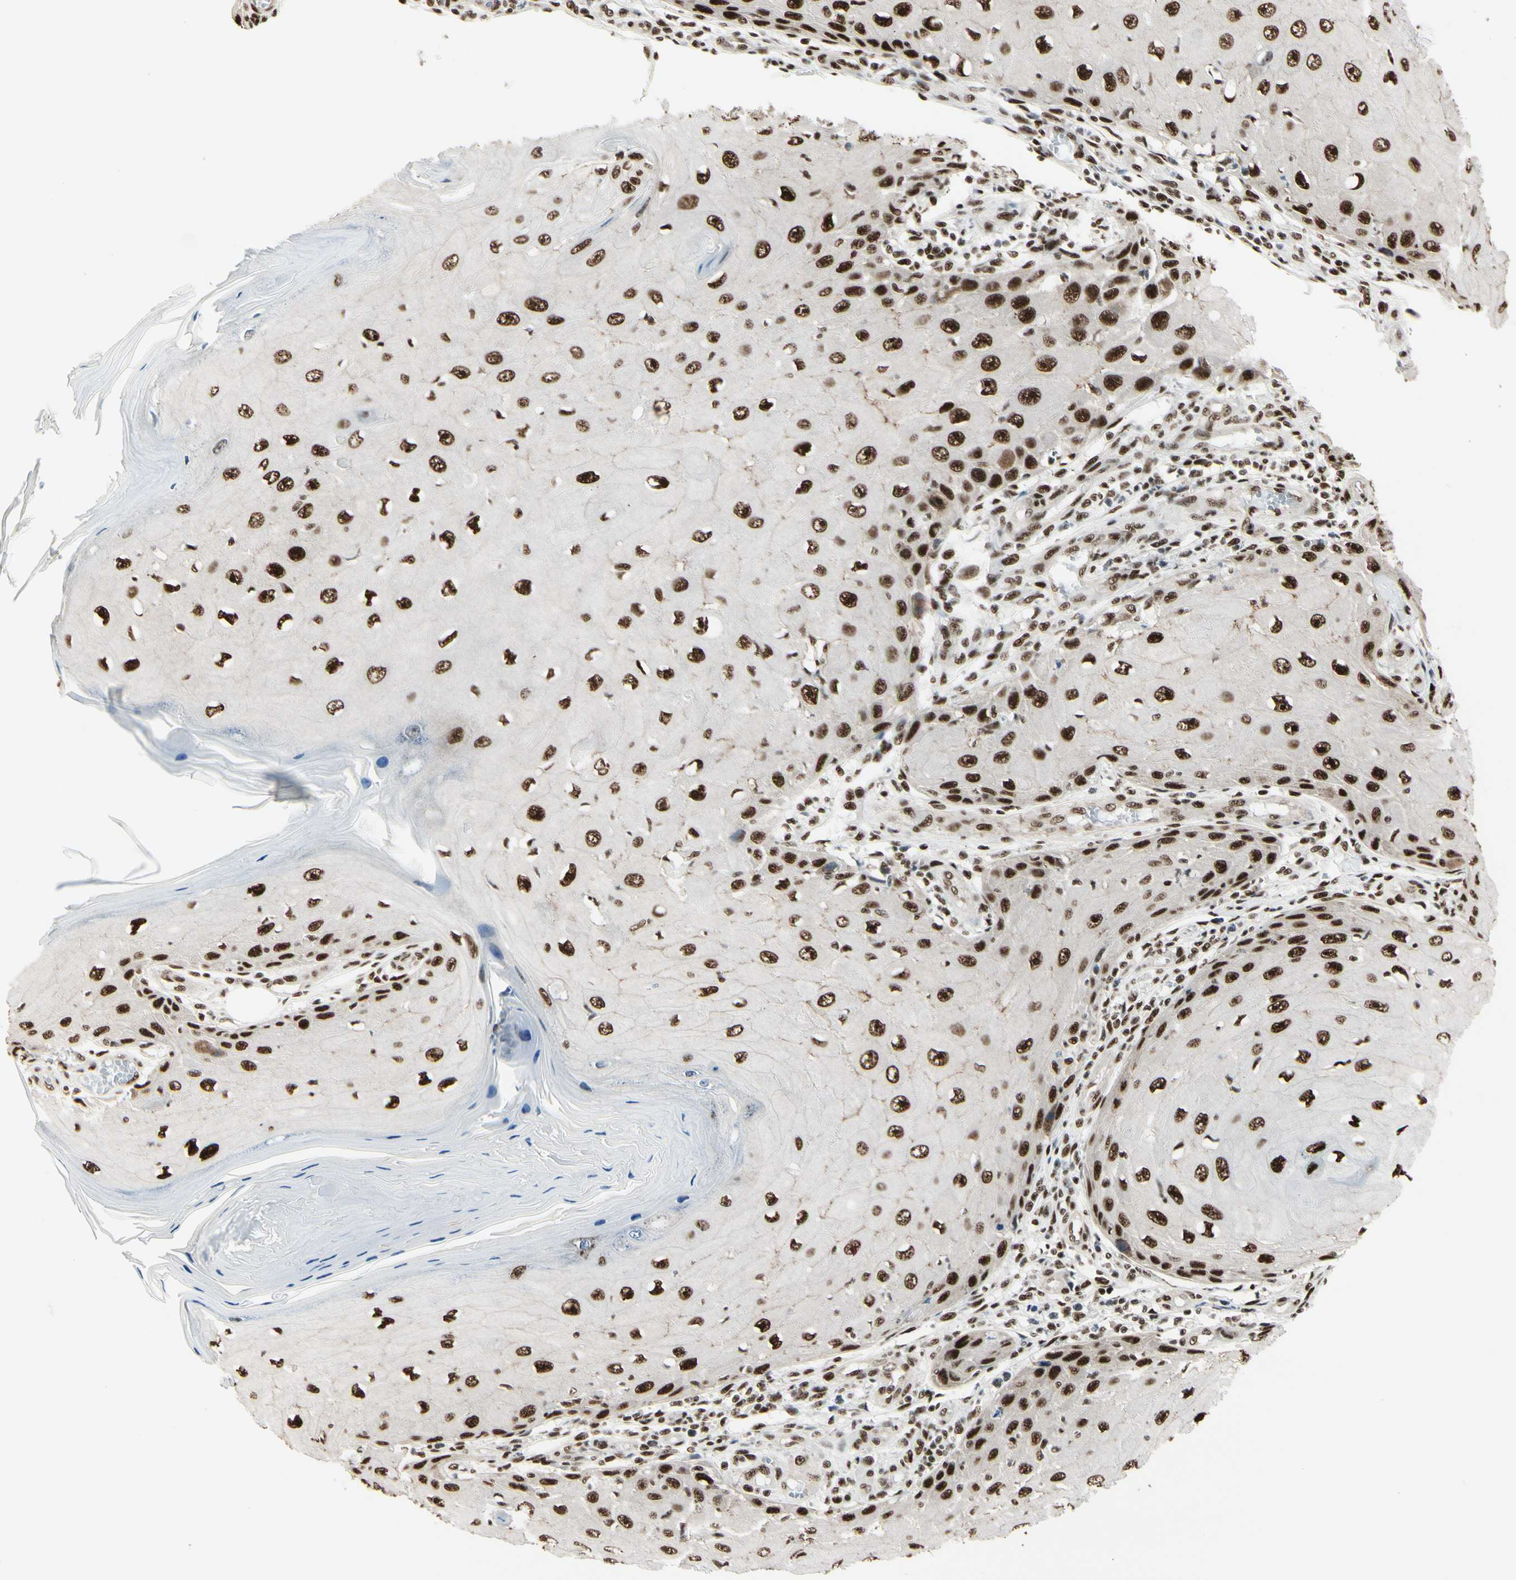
{"staining": {"intensity": "strong", "quantity": ">75%", "location": "nuclear"}, "tissue": "skin cancer", "cell_type": "Tumor cells", "image_type": "cancer", "snomed": [{"axis": "morphology", "description": "Squamous cell carcinoma, NOS"}, {"axis": "topography", "description": "Skin"}], "caption": "A histopathology image showing strong nuclear staining in about >75% of tumor cells in skin cancer, as visualized by brown immunohistochemical staining.", "gene": "HEXIM1", "patient": {"sex": "female", "age": 73}}